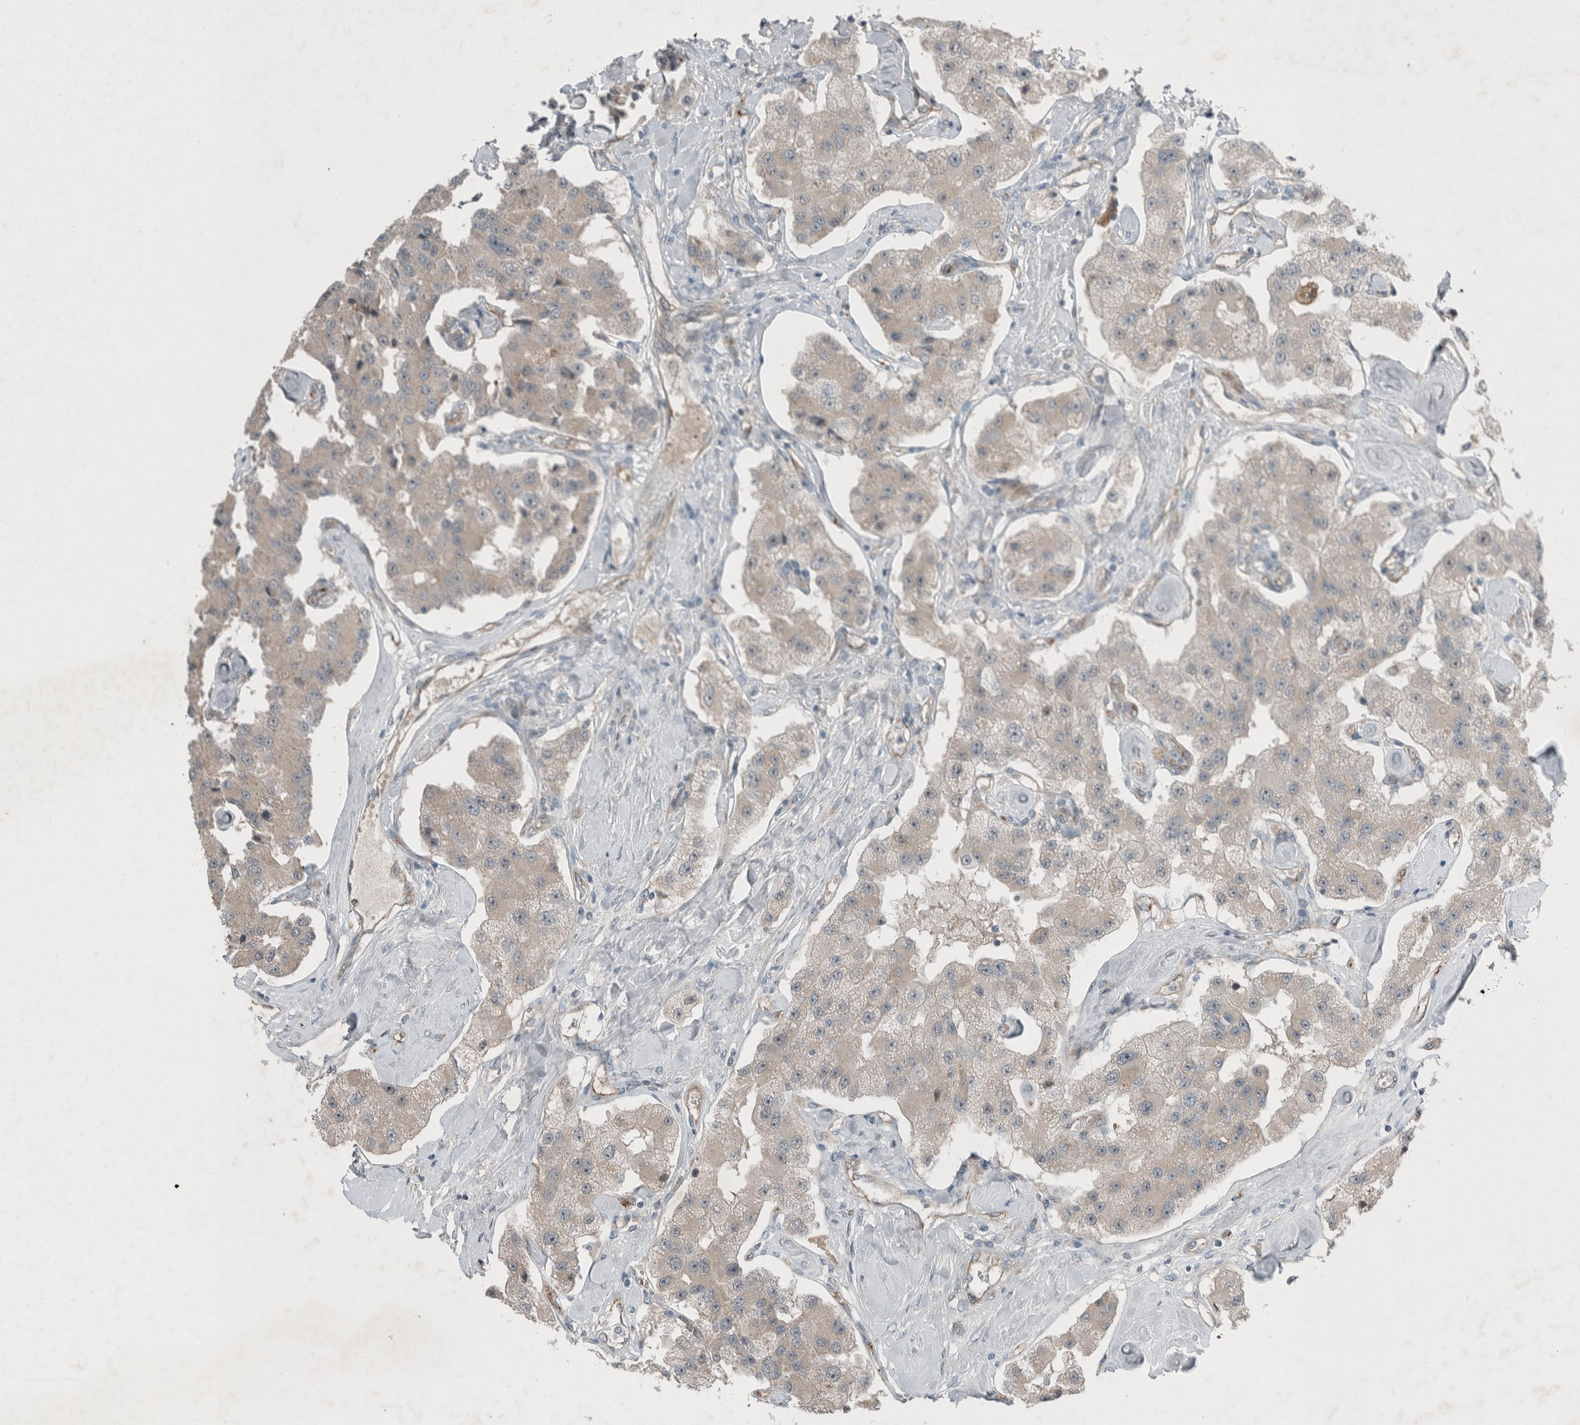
{"staining": {"intensity": "negative", "quantity": "none", "location": "none"}, "tissue": "carcinoid", "cell_type": "Tumor cells", "image_type": "cancer", "snomed": [{"axis": "morphology", "description": "Carcinoid, malignant, NOS"}, {"axis": "topography", "description": "Pancreas"}], "caption": "Histopathology image shows no significant protein positivity in tumor cells of carcinoid.", "gene": "RALGDS", "patient": {"sex": "male", "age": 41}}